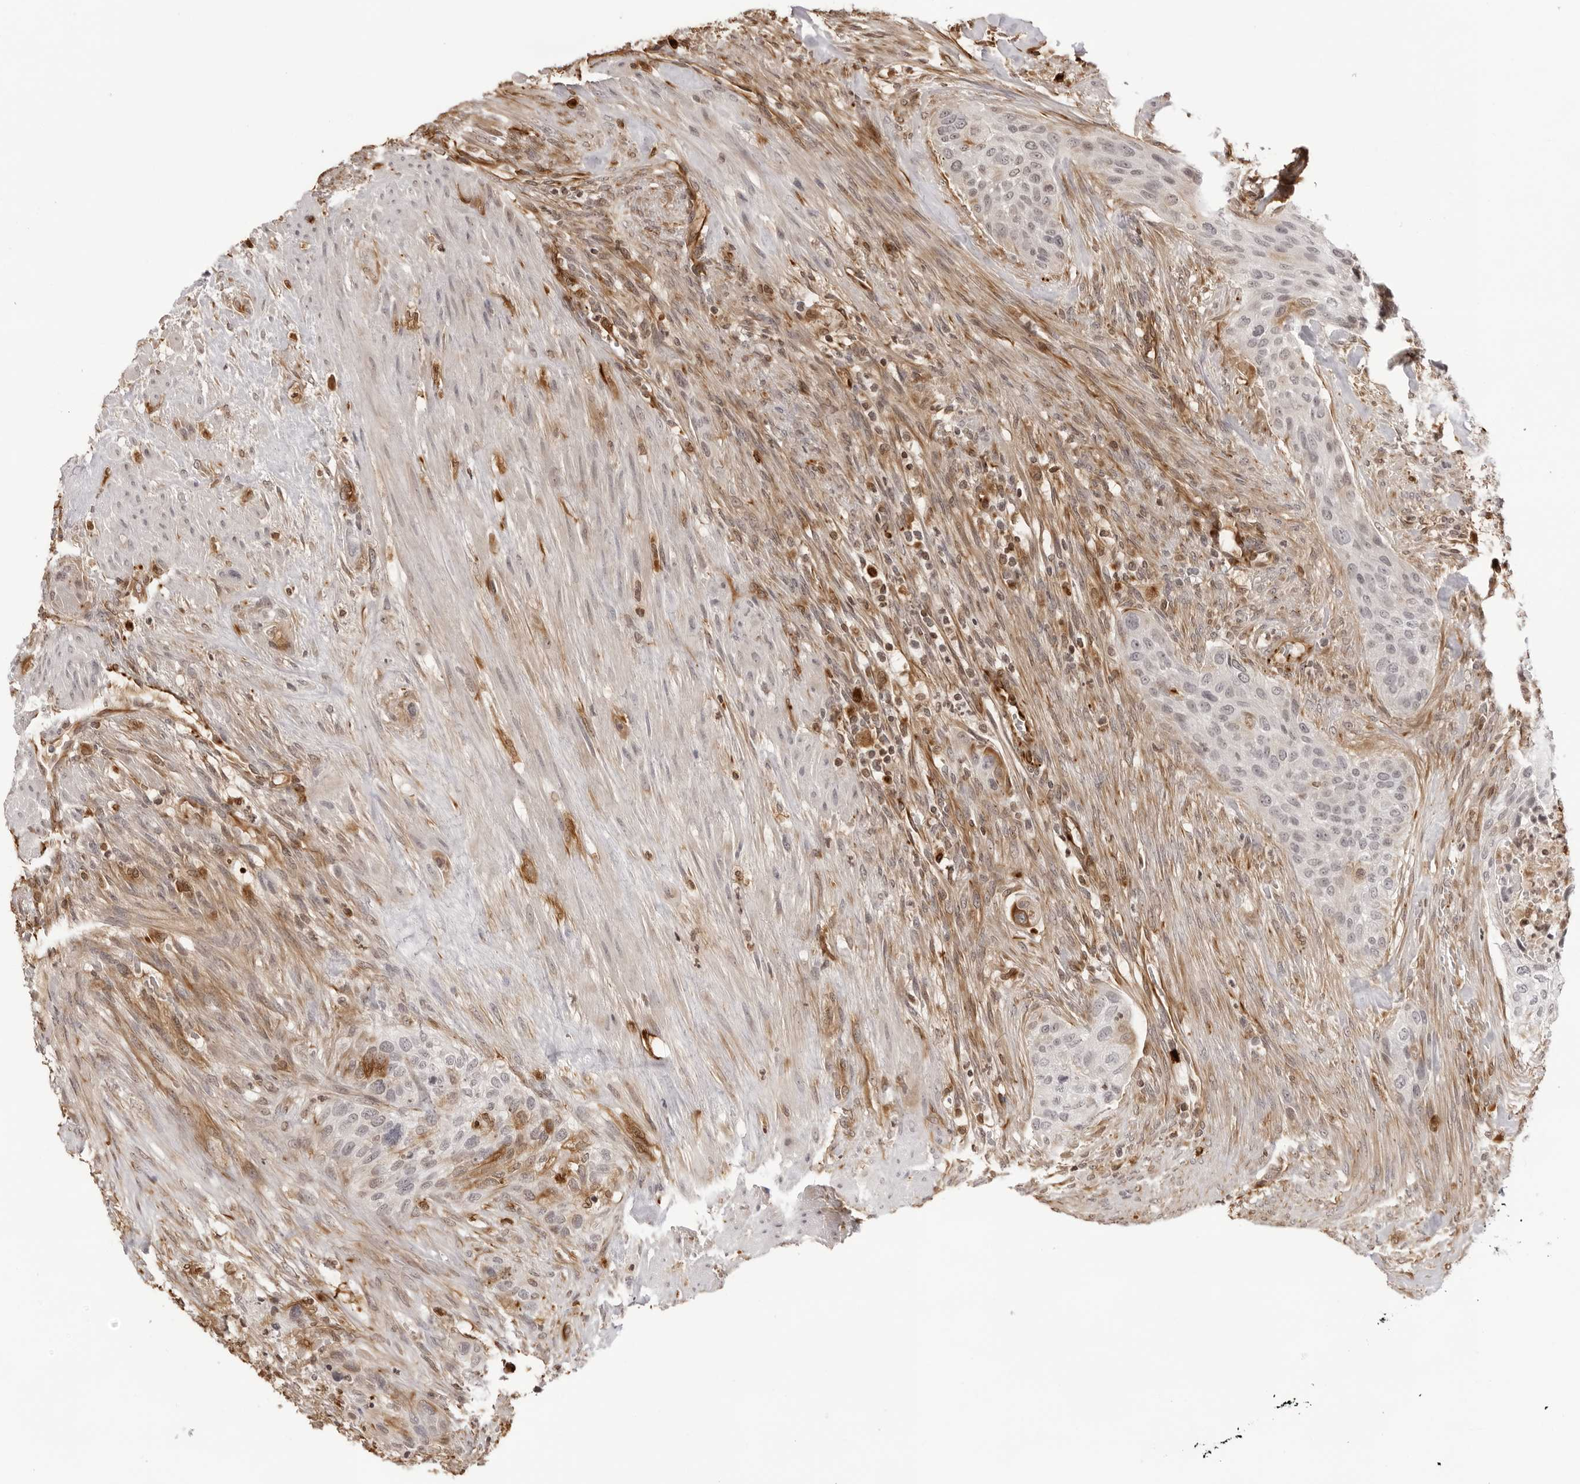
{"staining": {"intensity": "moderate", "quantity": "<25%", "location": "cytoplasmic/membranous"}, "tissue": "urothelial cancer", "cell_type": "Tumor cells", "image_type": "cancer", "snomed": [{"axis": "morphology", "description": "Urothelial carcinoma, High grade"}, {"axis": "topography", "description": "Urinary bladder"}], "caption": "Immunohistochemical staining of urothelial cancer displays moderate cytoplasmic/membranous protein positivity in approximately <25% of tumor cells. The protein is shown in brown color, while the nuclei are stained blue.", "gene": "DYNLT5", "patient": {"sex": "male", "age": 35}}